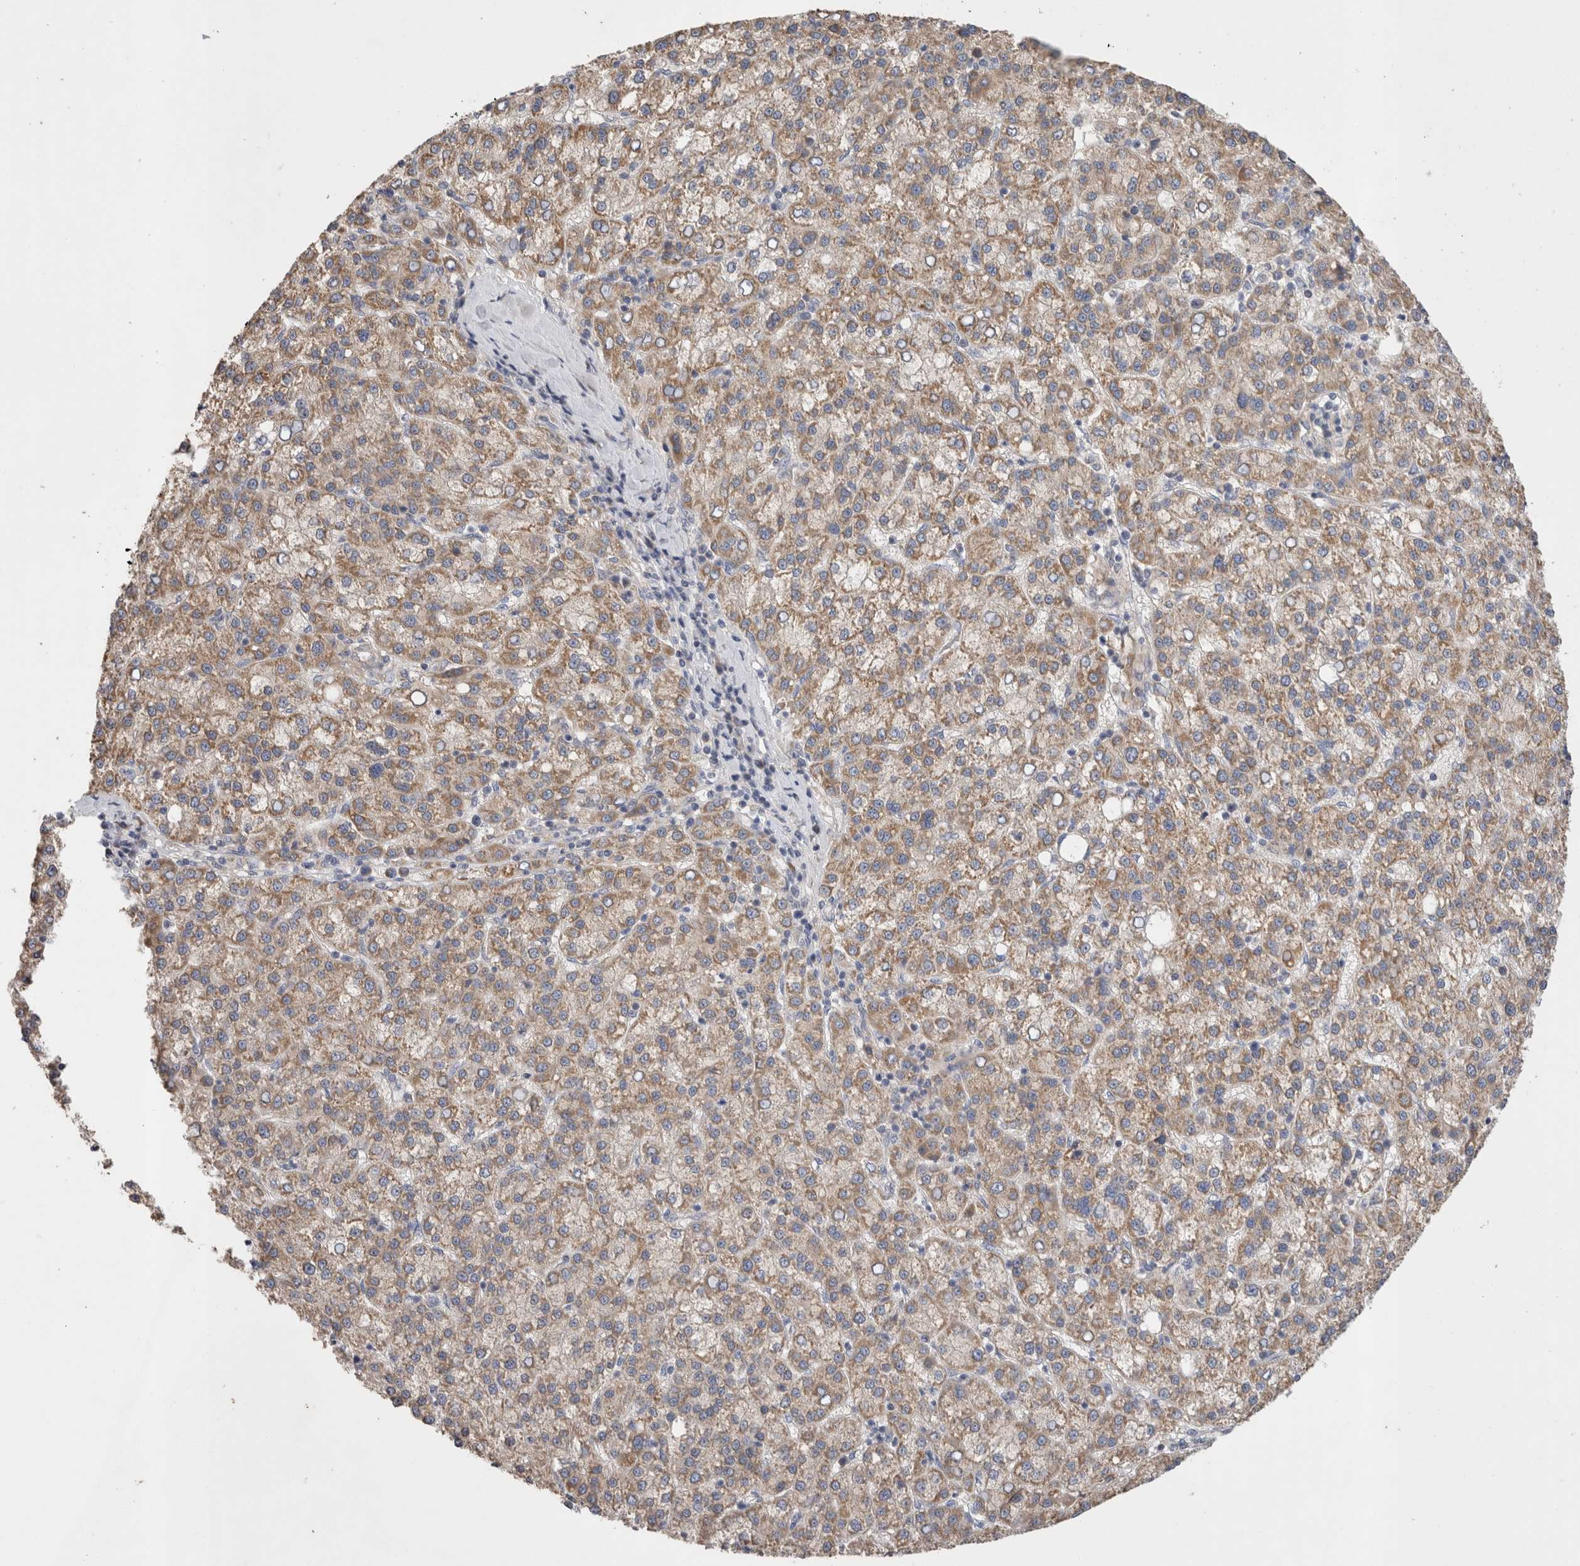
{"staining": {"intensity": "moderate", "quantity": ">75%", "location": "cytoplasmic/membranous"}, "tissue": "liver cancer", "cell_type": "Tumor cells", "image_type": "cancer", "snomed": [{"axis": "morphology", "description": "Carcinoma, Hepatocellular, NOS"}, {"axis": "topography", "description": "Liver"}], "caption": "Human liver cancer stained for a protein (brown) exhibits moderate cytoplasmic/membranous positive staining in approximately >75% of tumor cells.", "gene": "IARS2", "patient": {"sex": "female", "age": 58}}